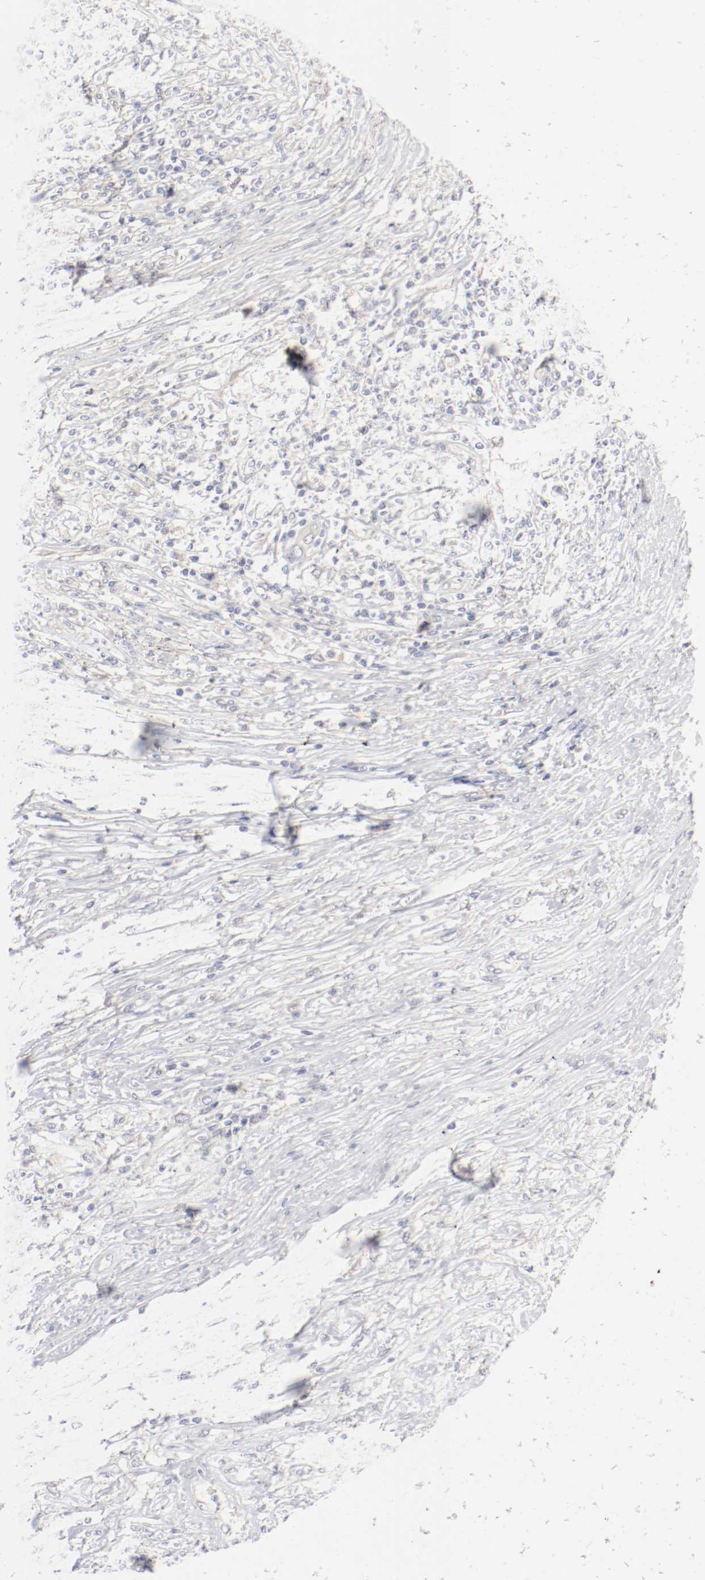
{"staining": {"intensity": "weak", "quantity": "<25%", "location": "cytoplasmic/membranous"}, "tissue": "lymphoma", "cell_type": "Tumor cells", "image_type": "cancer", "snomed": [{"axis": "morphology", "description": "Malignant lymphoma, non-Hodgkin's type, High grade"}, {"axis": "topography", "description": "Lymph node"}], "caption": "Human malignant lymphoma, non-Hodgkin's type (high-grade) stained for a protein using immunohistochemistry (IHC) displays no staining in tumor cells.", "gene": "DNAL4", "patient": {"sex": "female", "age": 84}}